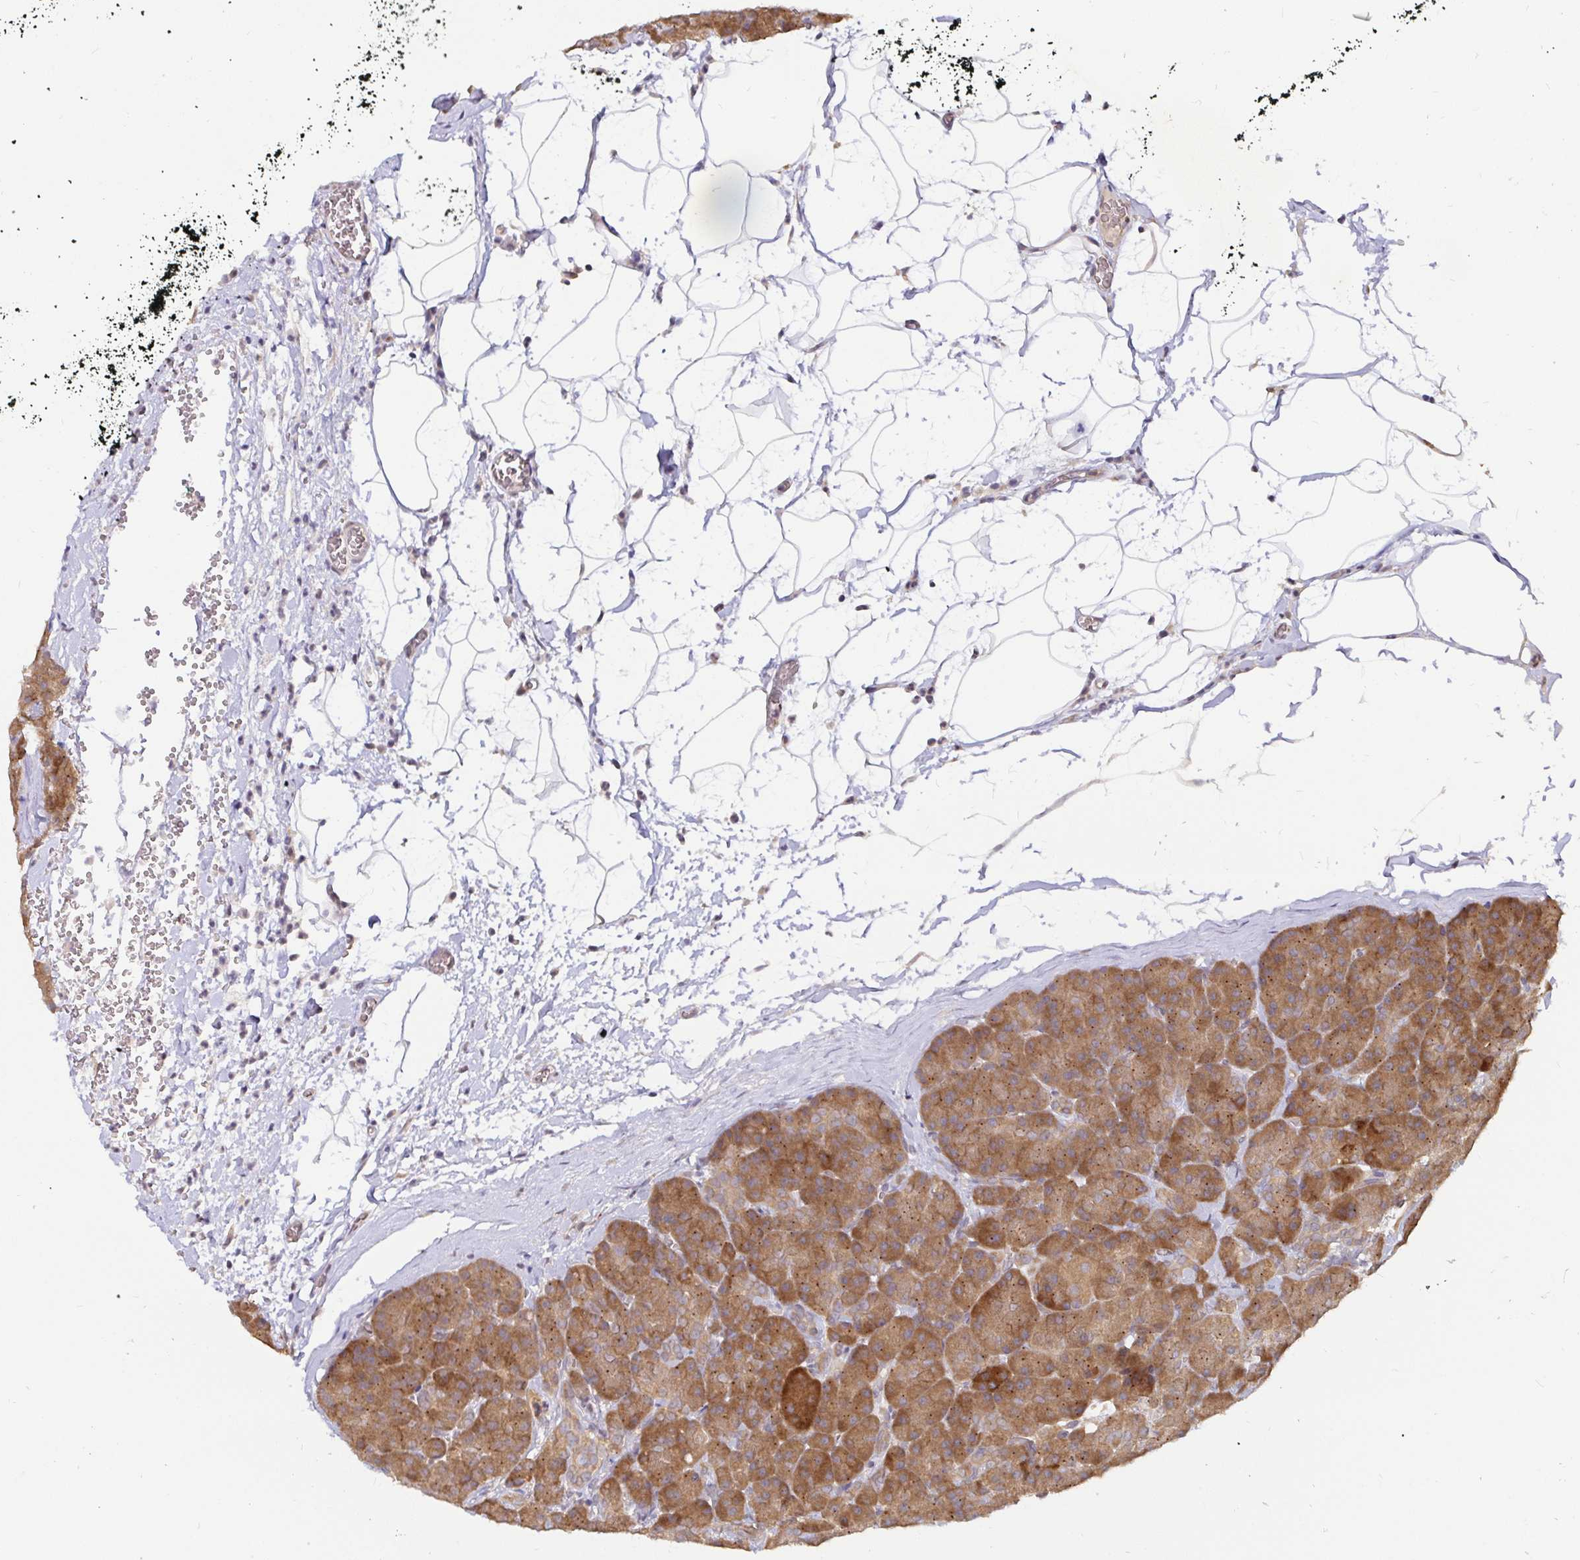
{"staining": {"intensity": "strong", "quantity": ">75%", "location": "cytoplasmic/membranous"}, "tissue": "pancreas", "cell_type": "Exocrine glandular cells", "image_type": "normal", "snomed": [{"axis": "morphology", "description": "Normal tissue, NOS"}, {"axis": "topography", "description": "Pancreas"}], "caption": "IHC of unremarkable human pancreas displays high levels of strong cytoplasmic/membranous expression in approximately >75% of exocrine glandular cells.", "gene": "LMO4", "patient": {"sex": "male", "age": 57}}